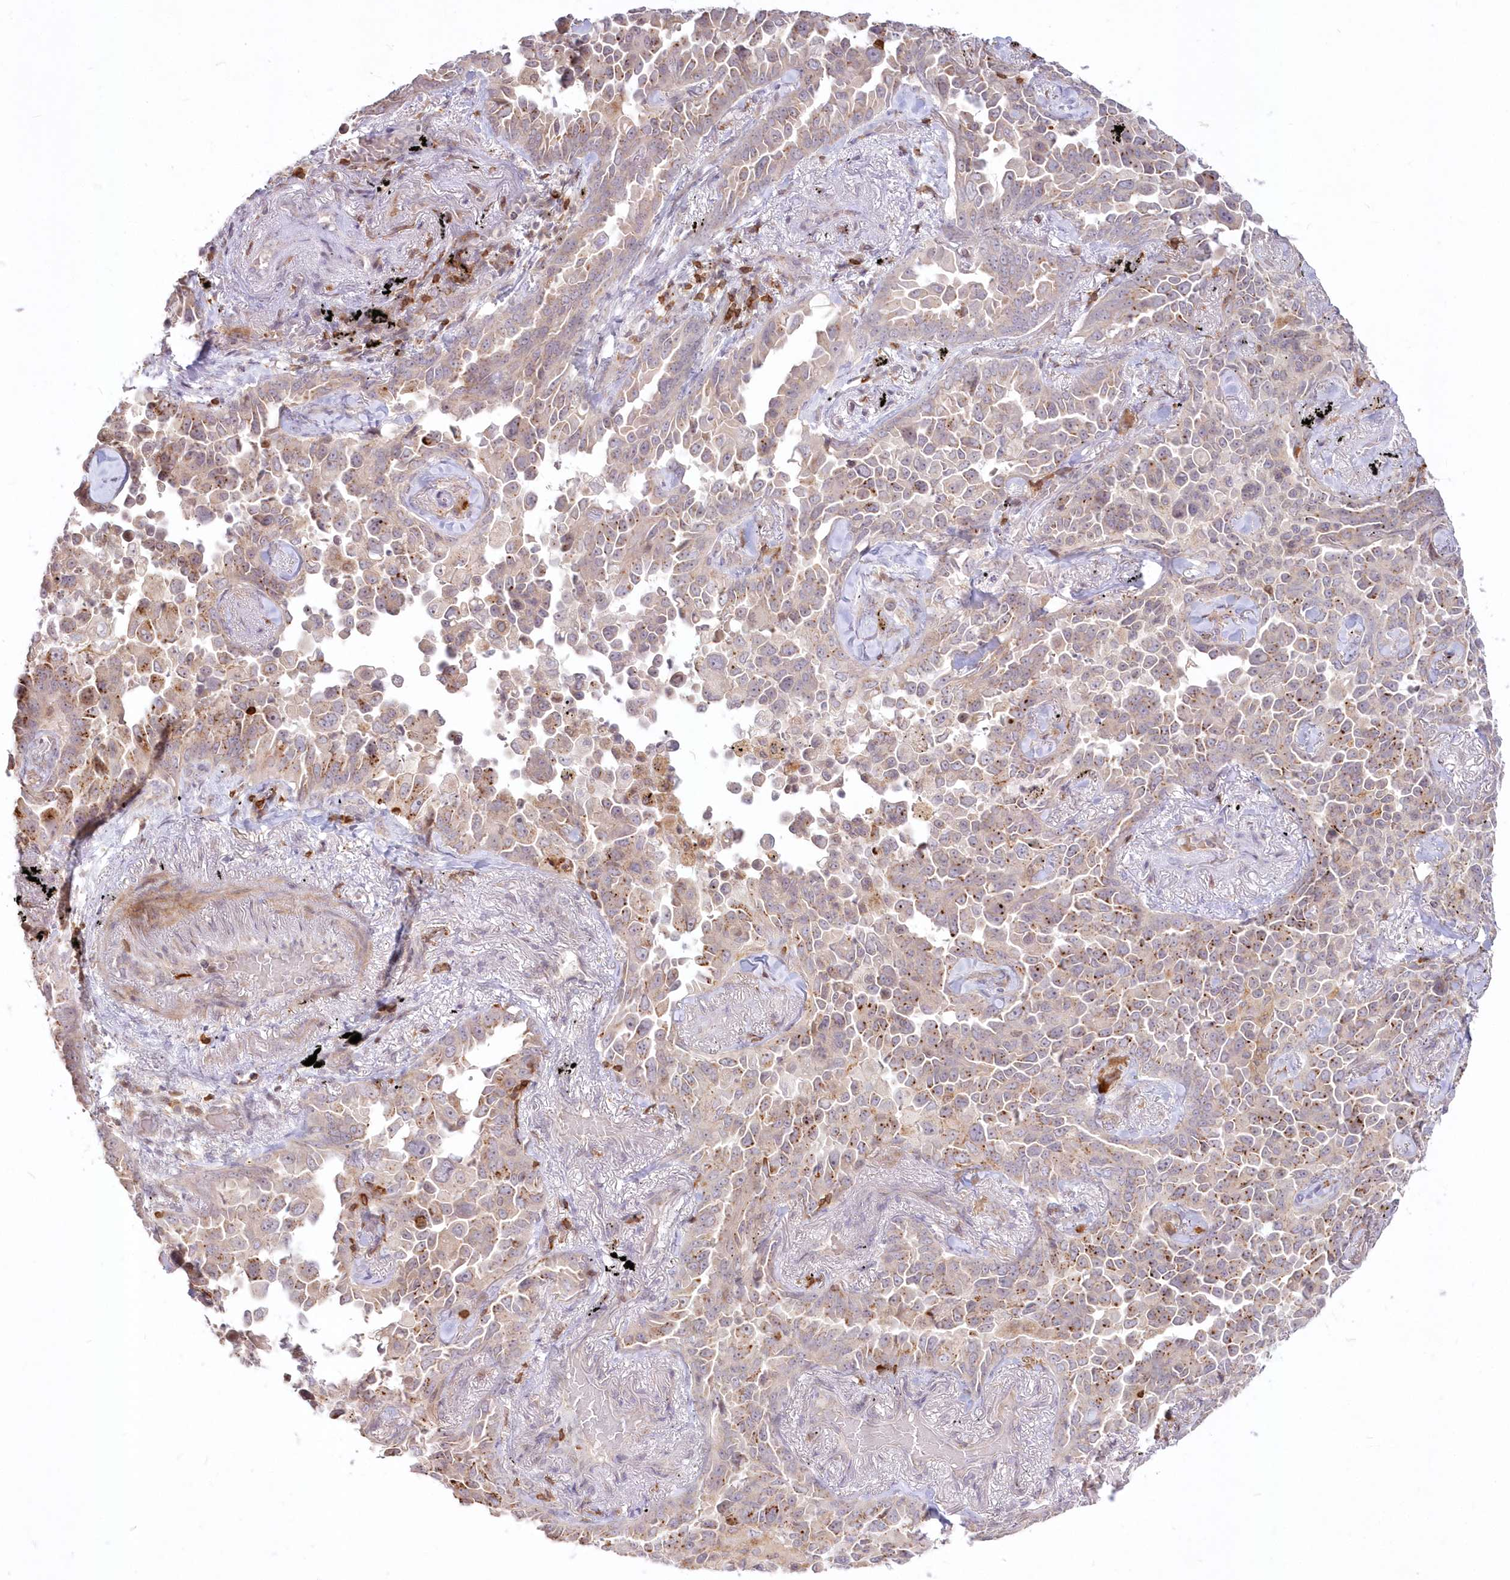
{"staining": {"intensity": "moderate", "quantity": "<25%", "location": "cytoplasmic/membranous"}, "tissue": "lung cancer", "cell_type": "Tumor cells", "image_type": "cancer", "snomed": [{"axis": "morphology", "description": "Adenocarcinoma, NOS"}, {"axis": "topography", "description": "Lung"}], "caption": "Lung cancer stained for a protein reveals moderate cytoplasmic/membranous positivity in tumor cells. The protein of interest is shown in brown color, while the nuclei are stained blue.", "gene": "MTMR3", "patient": {"sex": "female", "age": 67}}